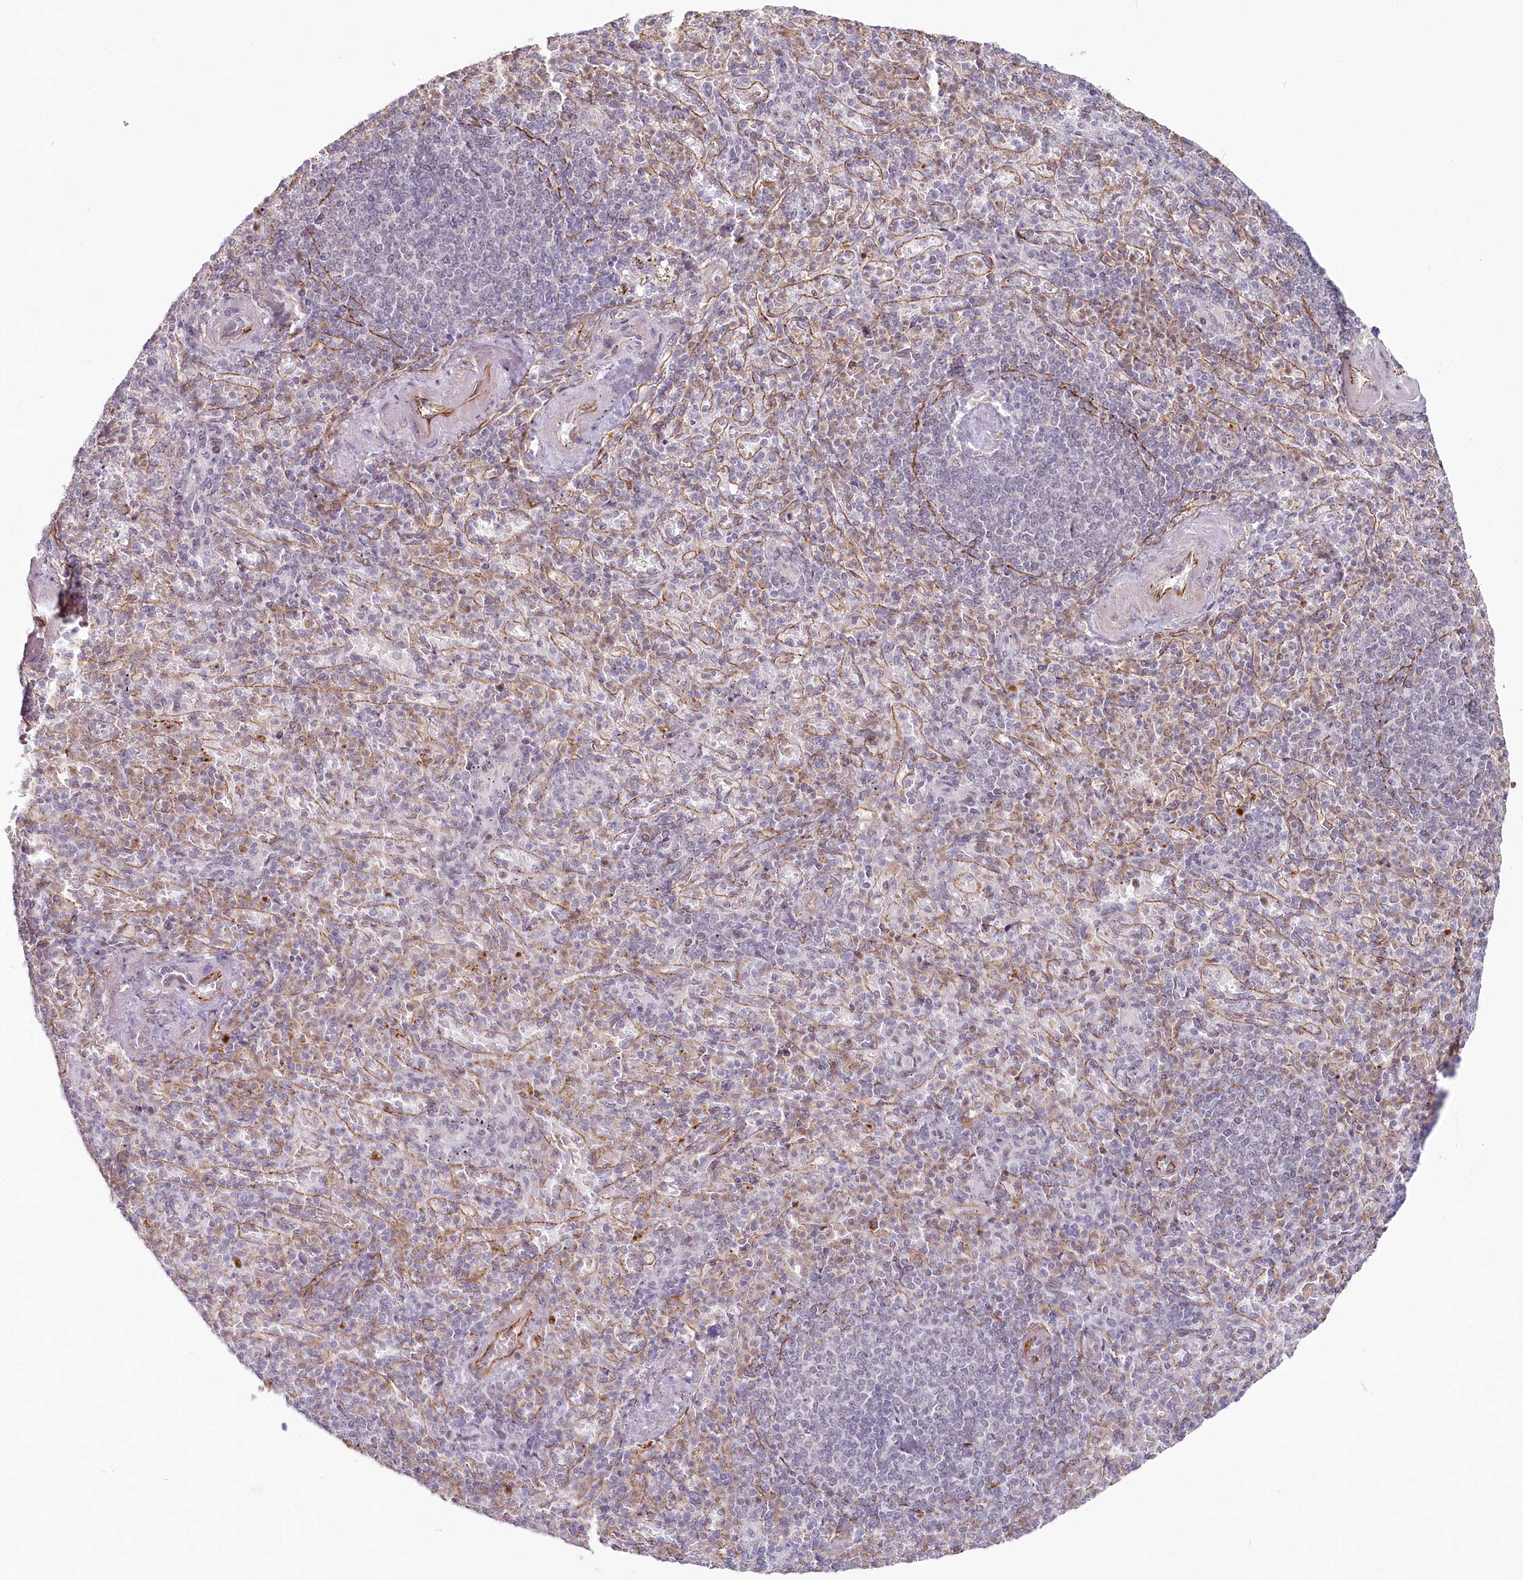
{"staining": {"intensity": "weak", "quantity": "<25%", "location": "cytoplasmic/membranous"}, "tissue": "spleen", "cell_type": "Cells in red pulp", "image_type": "normal", "snomed": [{"axis": "morphology", "description": "Normal tissue, NOS"}, {"axis": "topography", "description": "Spleen"}], "caption": "DAB (3,3'-diaminobenzidine) immunohistochemical staining of benign spleen shows no significant positivity in cells in red pulp.", "gene": "ABHD8", "patient": {"sex": "female", "age": 74}}